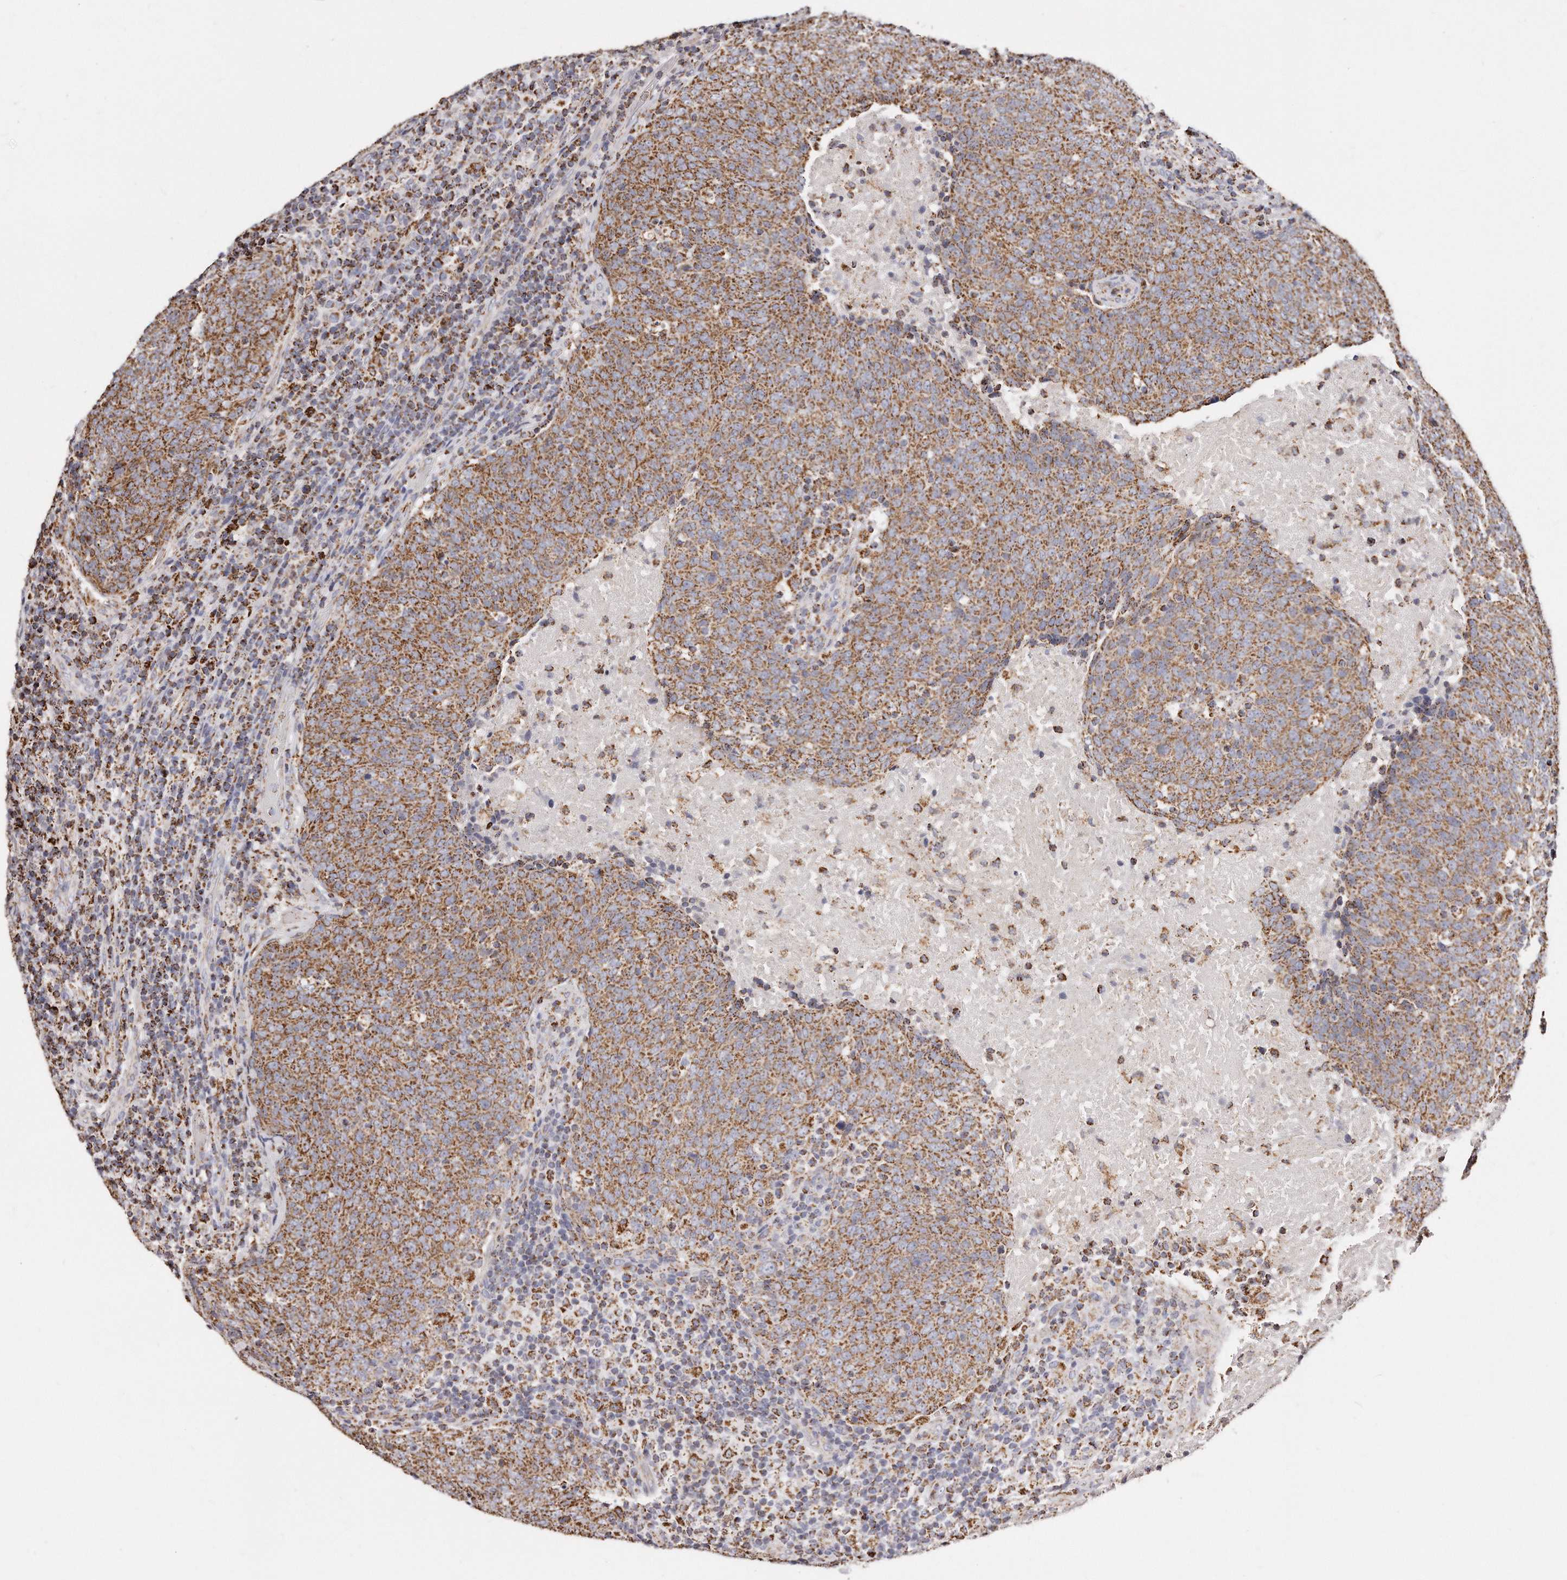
{"staining": {"intensity": "moderate", "quantity": ">75%", "location": "cytoplasmic/membranous"}, "tissue": "head and neck cancer", "cell_type": "Tumor cells", "image_type": "cancer", "snomed": [{"axis": "morphology", "description": "Squamous cell carcinoma, NOS"}, {"axis": "morphology", "description": "Squamous cell carcinoma, metastatic, NOS"}, {"axis": "topography", "description": "Lymph node"}, {"axis": "topography", "description": "Head-Neck"}], "caption": "Immunohistochemistry (IHC) of squamous cell carcinoma (head and neck) displays medium levels of moderate cytoplasmic/membranous positivity in approximately >75% of tumor cells. (Stains: DAB in brown, nuclei in blue, Microscopy: brightfield microscopy at high magnification).", "gene": "RTKN", "patient": {"sex": "male", "age": 62}}